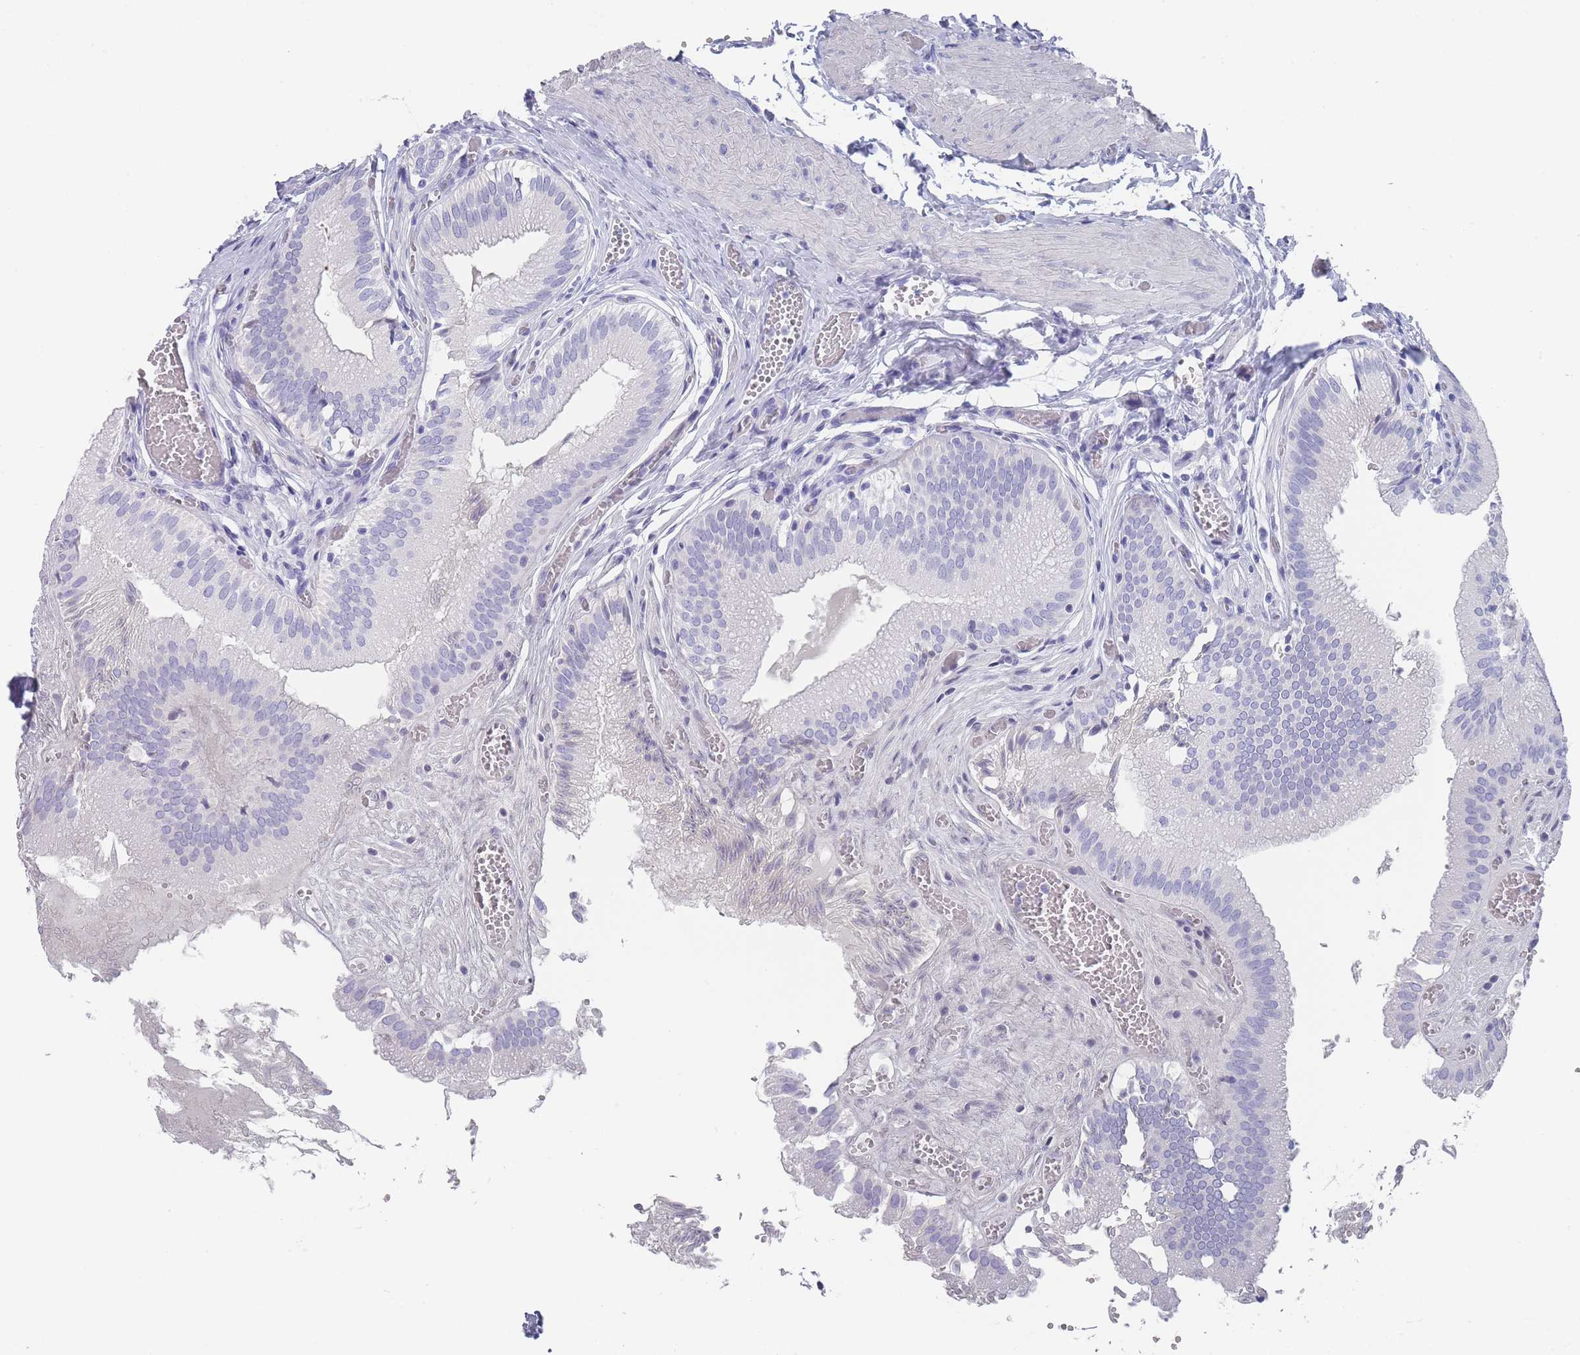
{"staining": {"intensity": "negative", "quantity": "none", "location": "none"}, "tissue": "gallbladder", "cell_type": "Glandular cells", "image_type": "normal", "snomed": [{"axis": "morphology", "description": "Normal tissue, NOS"}, {"axis": "topography", "description": "Gallbladder"}, {"axis": "topography", "description": "Peripheral nerve tissue"}], "caption": "This is an IHC histopathology image of unremarkable human gallbladder. There is no staining in glandular cells.", "gene": "RAB2B", "patient": {"sex": "male", "age": 17}}